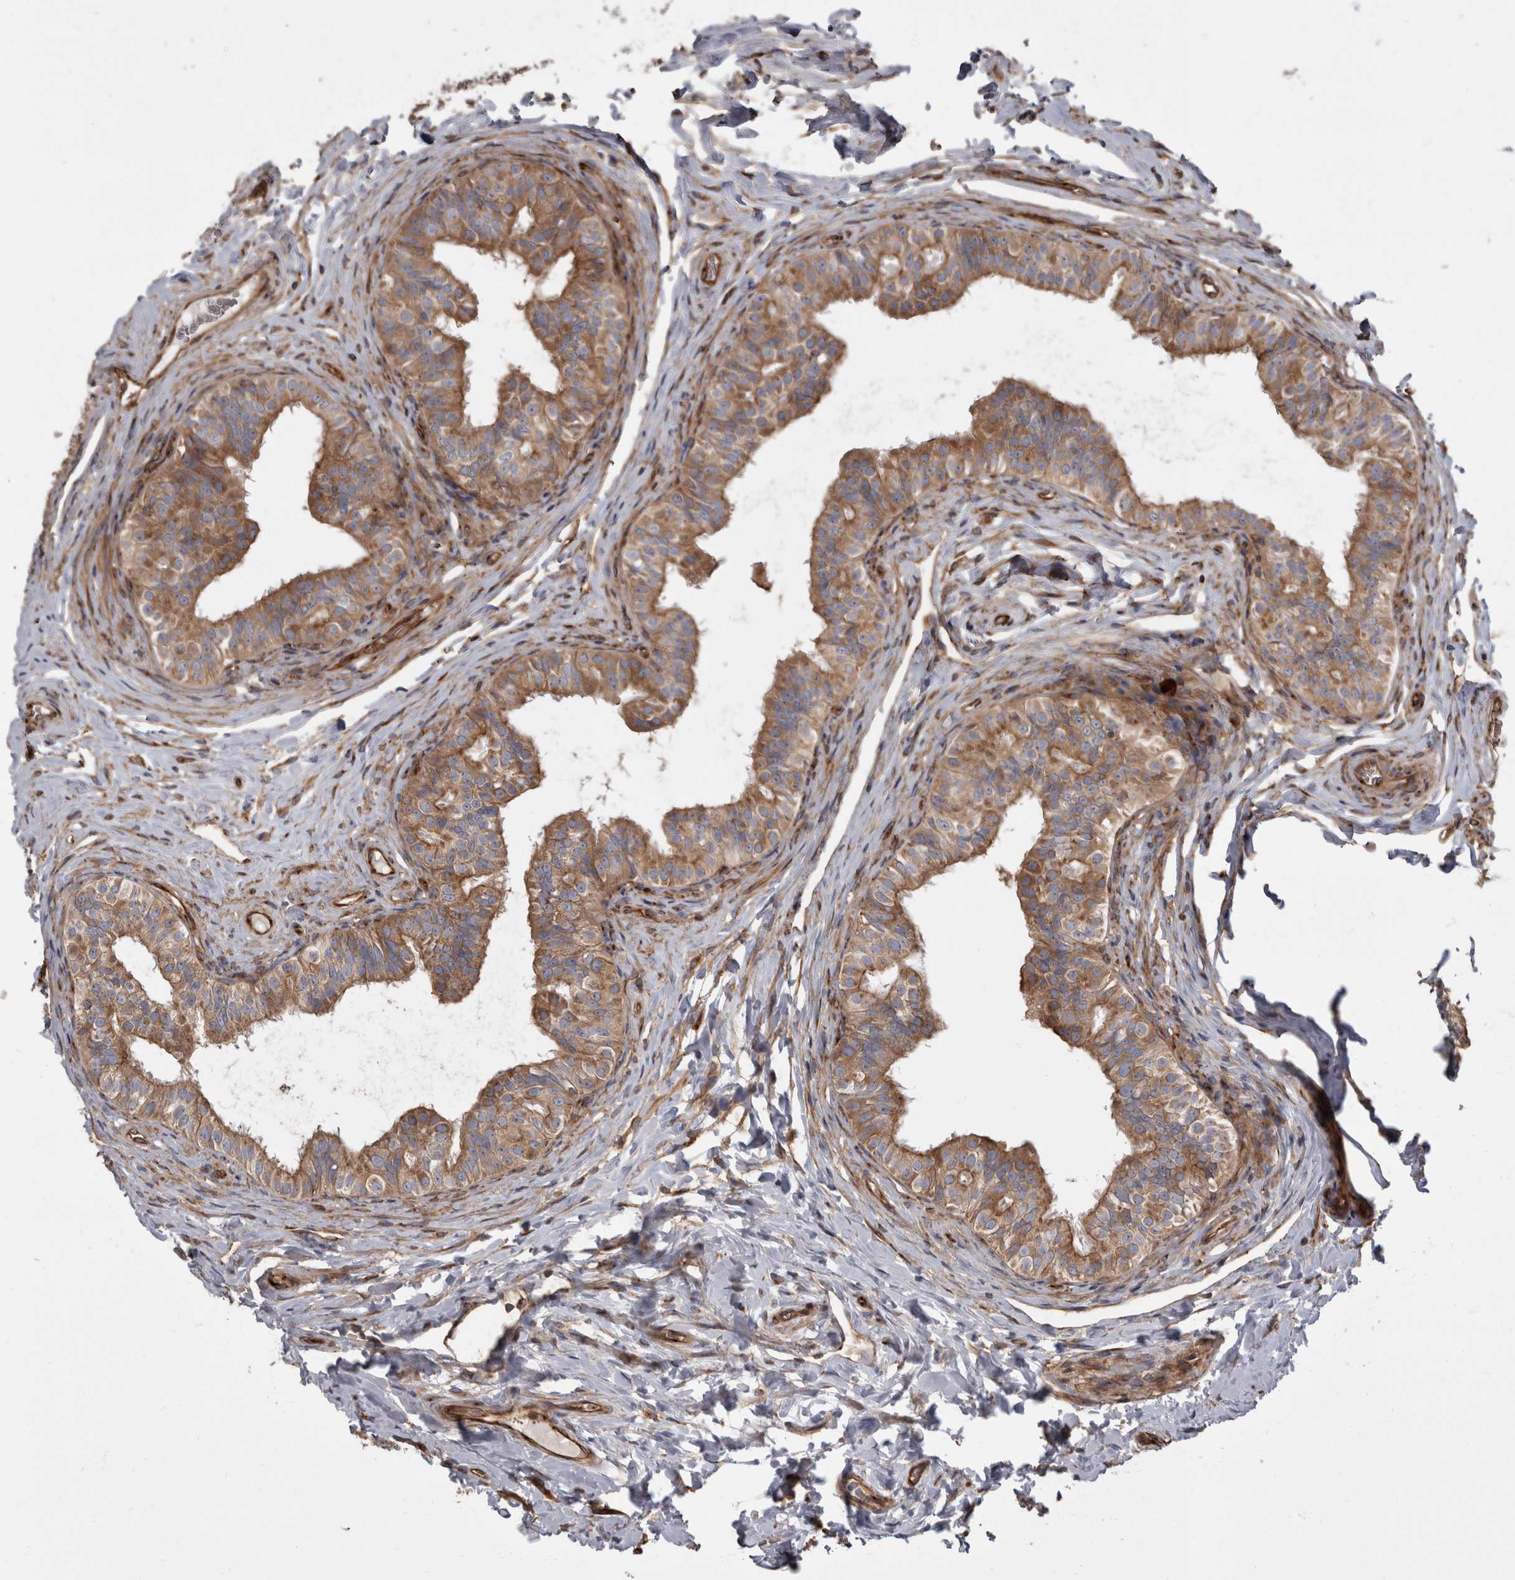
{"staining": {"intensity": "moderate", "quantity": ">75%", "location": "cytoplasmic/membranous"}, "tissue": "epididymis", "cell_type": "Glandular cells", "image_type": "normal", "snomed": [{"axis": "morphology", "description": "Normal tissue, NOS"}, {"axis": "topography", "description": "Epididymis"}], "caption": "Protein staining demonstrates moderate cytoplasmic/membranous expression in approximately >75% of glandular cells in unremarkable epididymis. (DAB (3,3'-diaminobenzidine) IHC with brightfield microscopy, high magnification).", "gene": "HOOK3", "patient": {"sex": "male", "age": 49}}